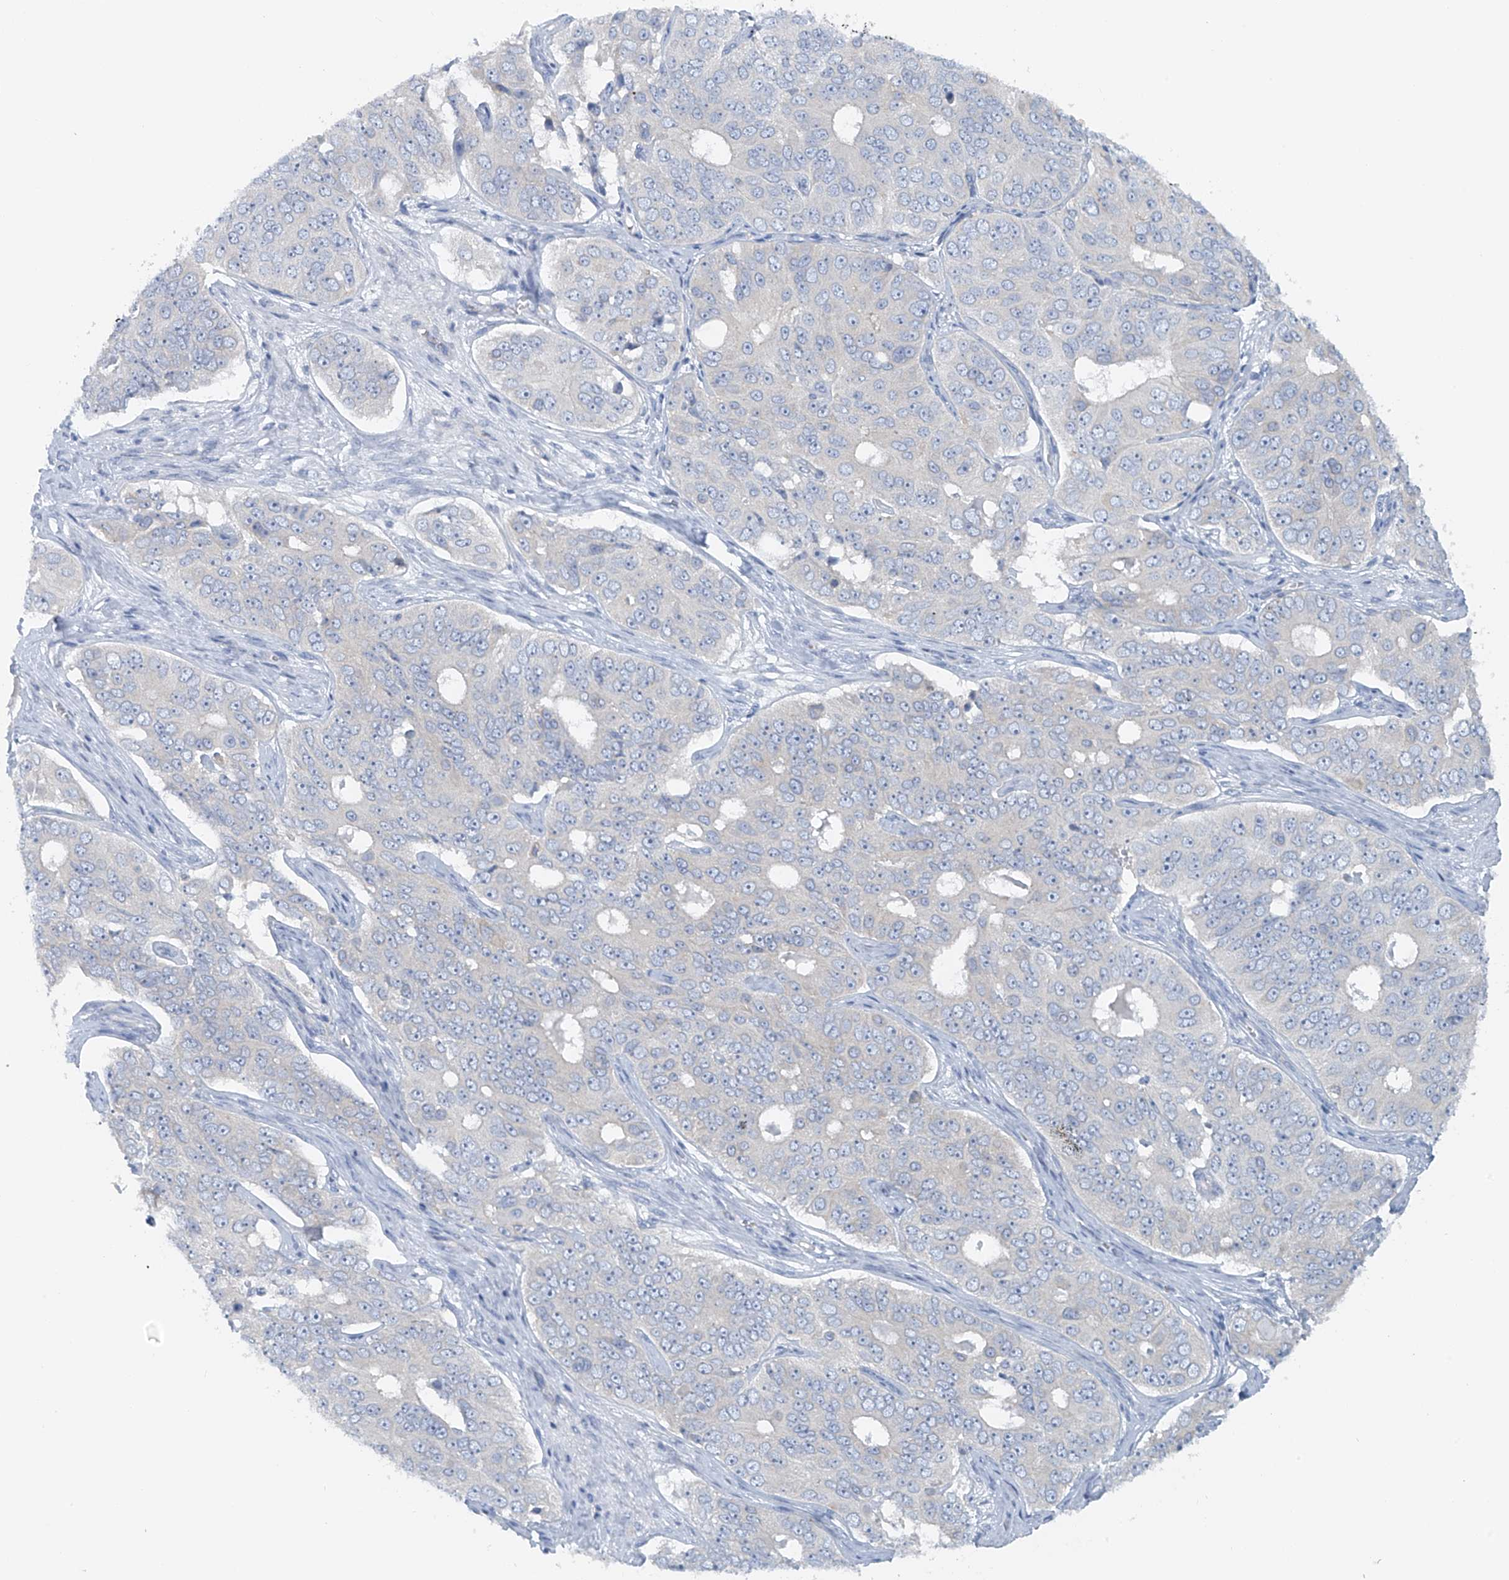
{"staining": {"intensity": "negative", "quantity": "none", "location": "none"}, "tissue": "ovarian cancer", "cell_type": "Tumor cells", "image_type": "cancer", "snomed": [{"axis": "morphology", "description": "Carcinoma, endometroid"}, {"axis": "topography", "description": "Ovary"}], "caption": "This is an immunohistochemistry histopathology image of human ovarian cancer (endometroid carcinoma). There is no positivity in tumor cells.", "gene": "POMGNT2", "patient": {"sex": "female", "age": 51}}